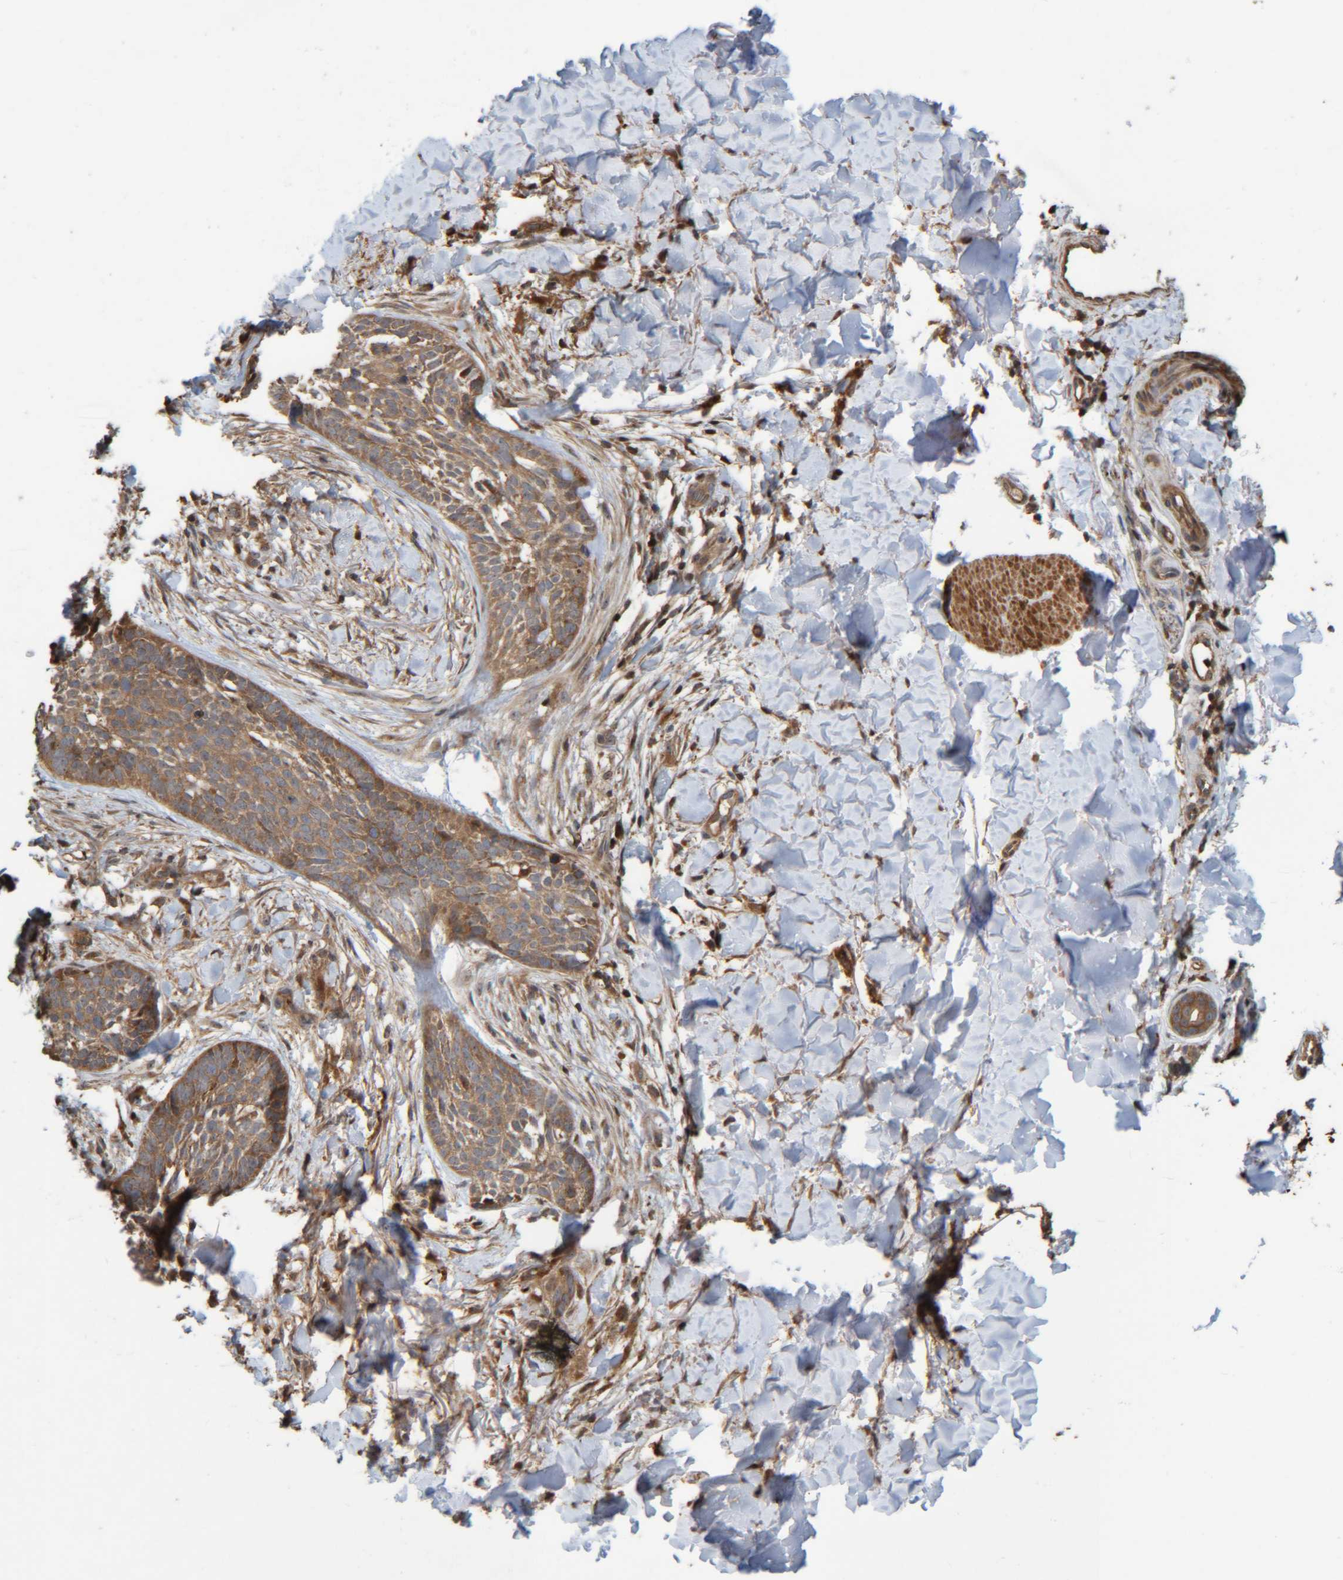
{"staining": {"intensity": "moderate", "quantity": ">75%", "location": "cytoplasmic/membranous"}, "tissue": "skin cancer", "cell_type": "Tumor cells", "image_type": "cancer", "snomed": [{"axis": "morphology", "description": "Normal tissue, NOS"}, {"axis": "morphology", "description": "Basal cell carcinoma"}, {"axis": "topography", "description": "Skin"}], "caption": "Immunohistochemical staining of skin cancer shows medium levels of moderate cytoplasmic/membranous protein positivity in about >75% of tumor cells.", "gene": "CCDC57", "patient": {"sex": "male", "age": 67}}